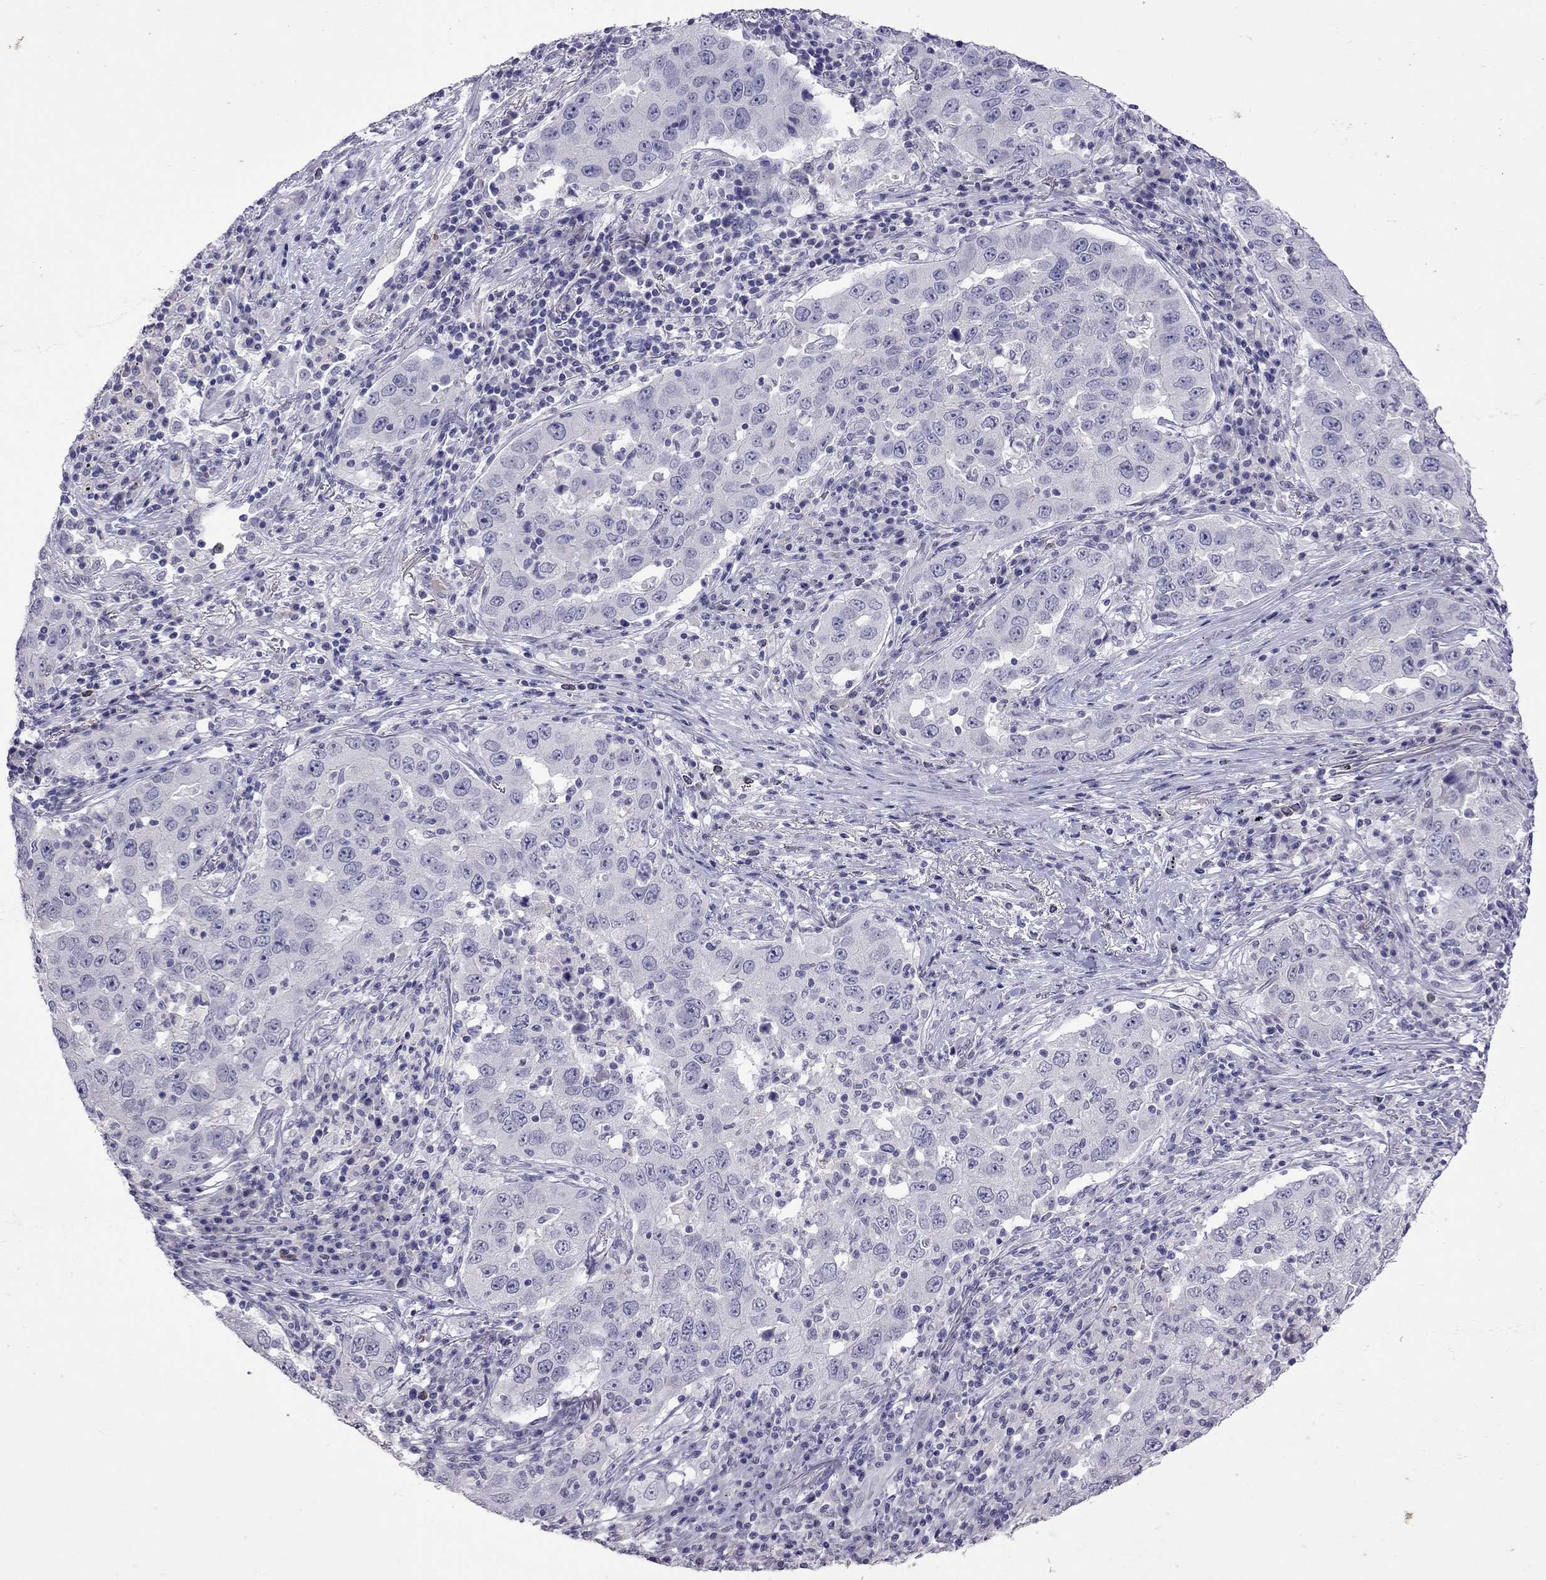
{"staining": {"intensity": "negative", "quantity": "none", "location": "none"}, "tissue": "lung cancer", "cell_type": "Tumor cells", "image_type": "cancer", "snomed": [{"axis": "morphology", "description": "Adenocarcinoma, NOS"}, {"axis": "topography", "description": "Lung"}], "caption": "A photomicrograph of lung adenocarcinoma stained for a protein shows no brown staining in tumor cells.", "gene": "SLAMF1", "patient": {"sex": "male", "age": 73}}